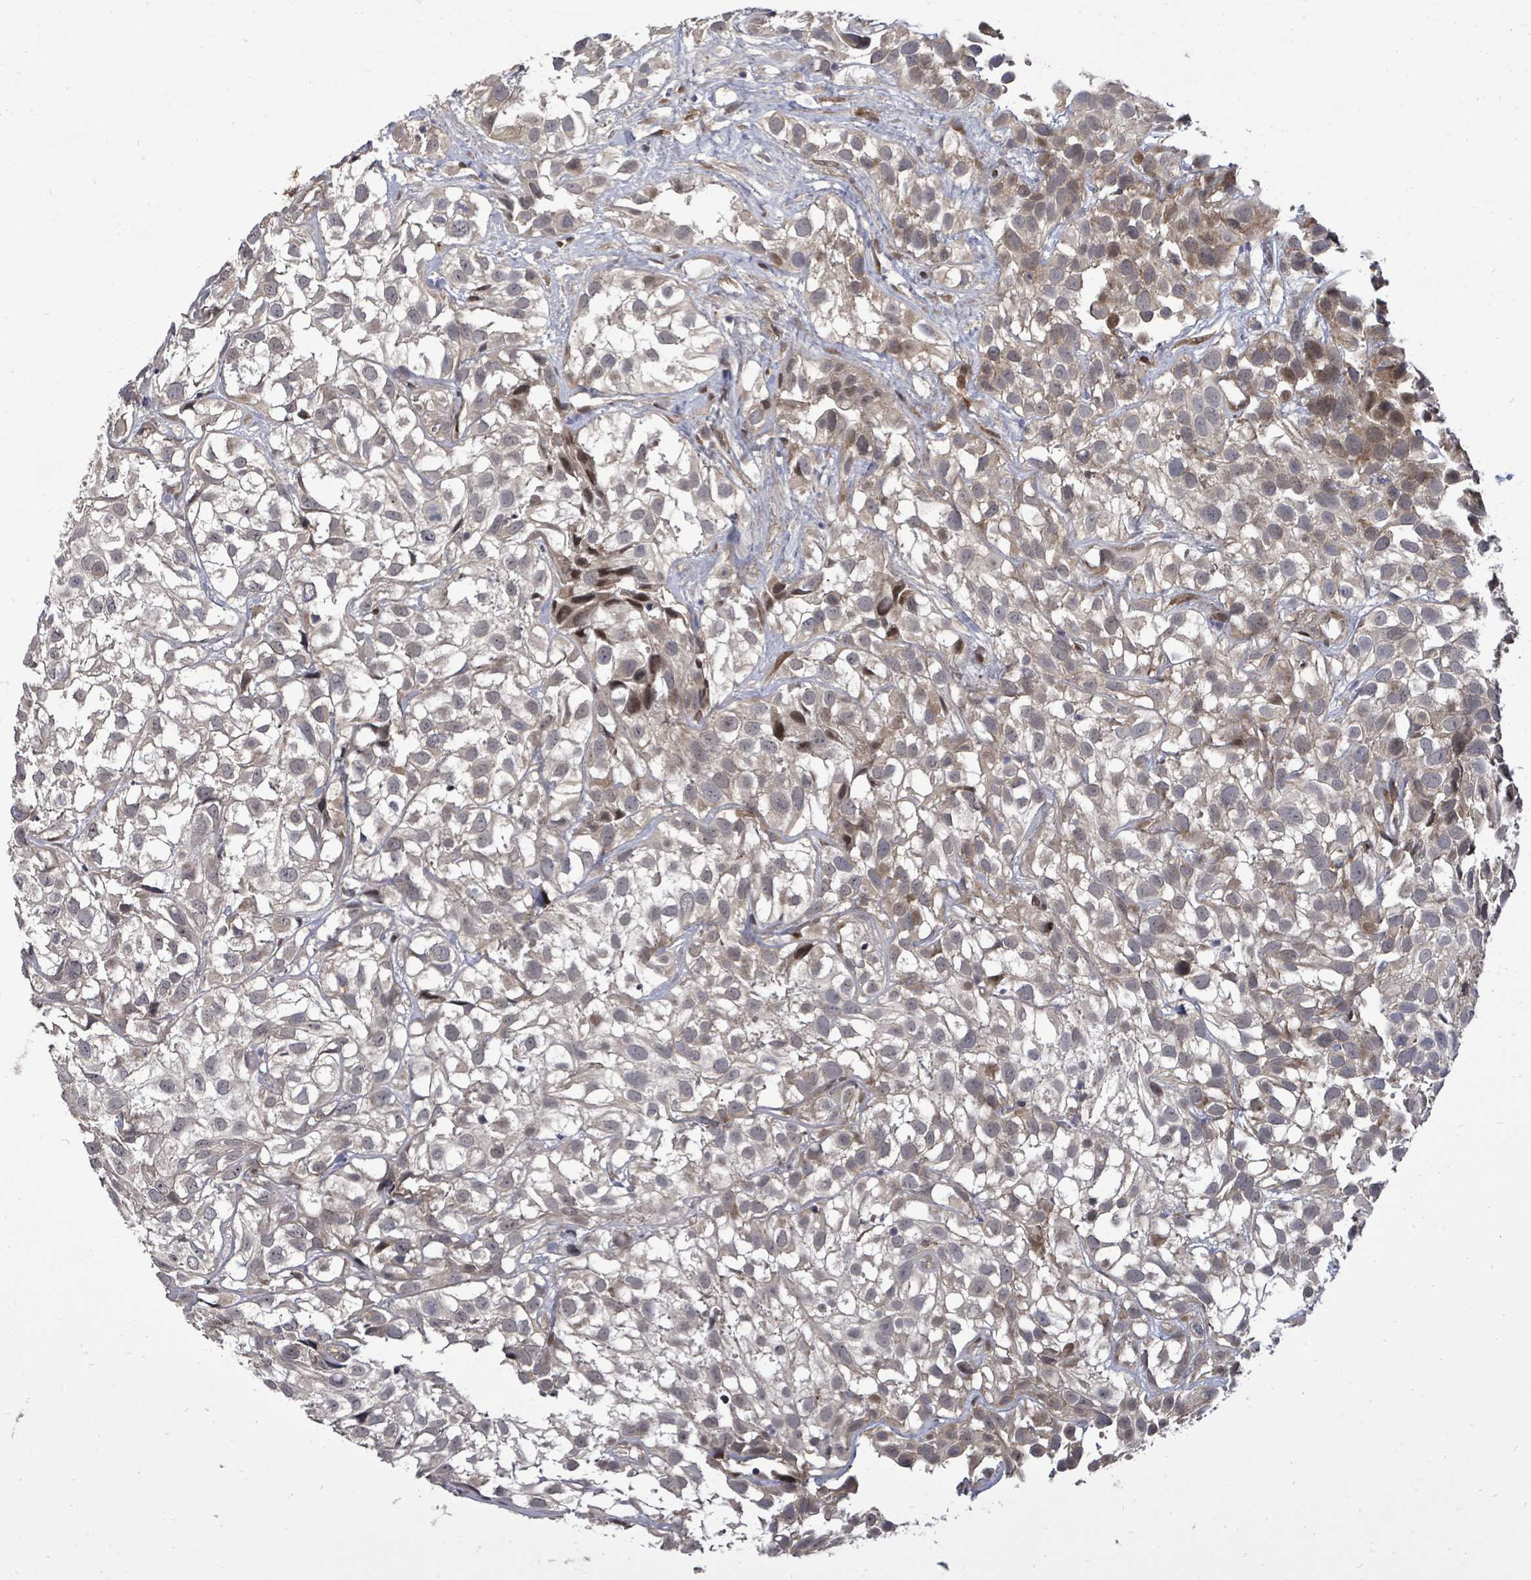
{"staining": {"intensity": "weak", "quantity": "<25%", "location": "cytoplasmic/membranous,nuclear"}, "tissue": "urothelial cancer", "cell_type": "Tumor cells", "image_type": "cancer", "snomed": [{"axis": "morphology", "description": "Urothelial carcinoma, High grade"}, {"axis": "topography", "description": "Urinary bladder"}], "caption": "IHC image of human urothelial cancer stained for a protein (brown), which demonstrates no positivity in tumor cells.", "gene": "KRTAP27-1", "patient": {"sex": "male", "age": 56}}